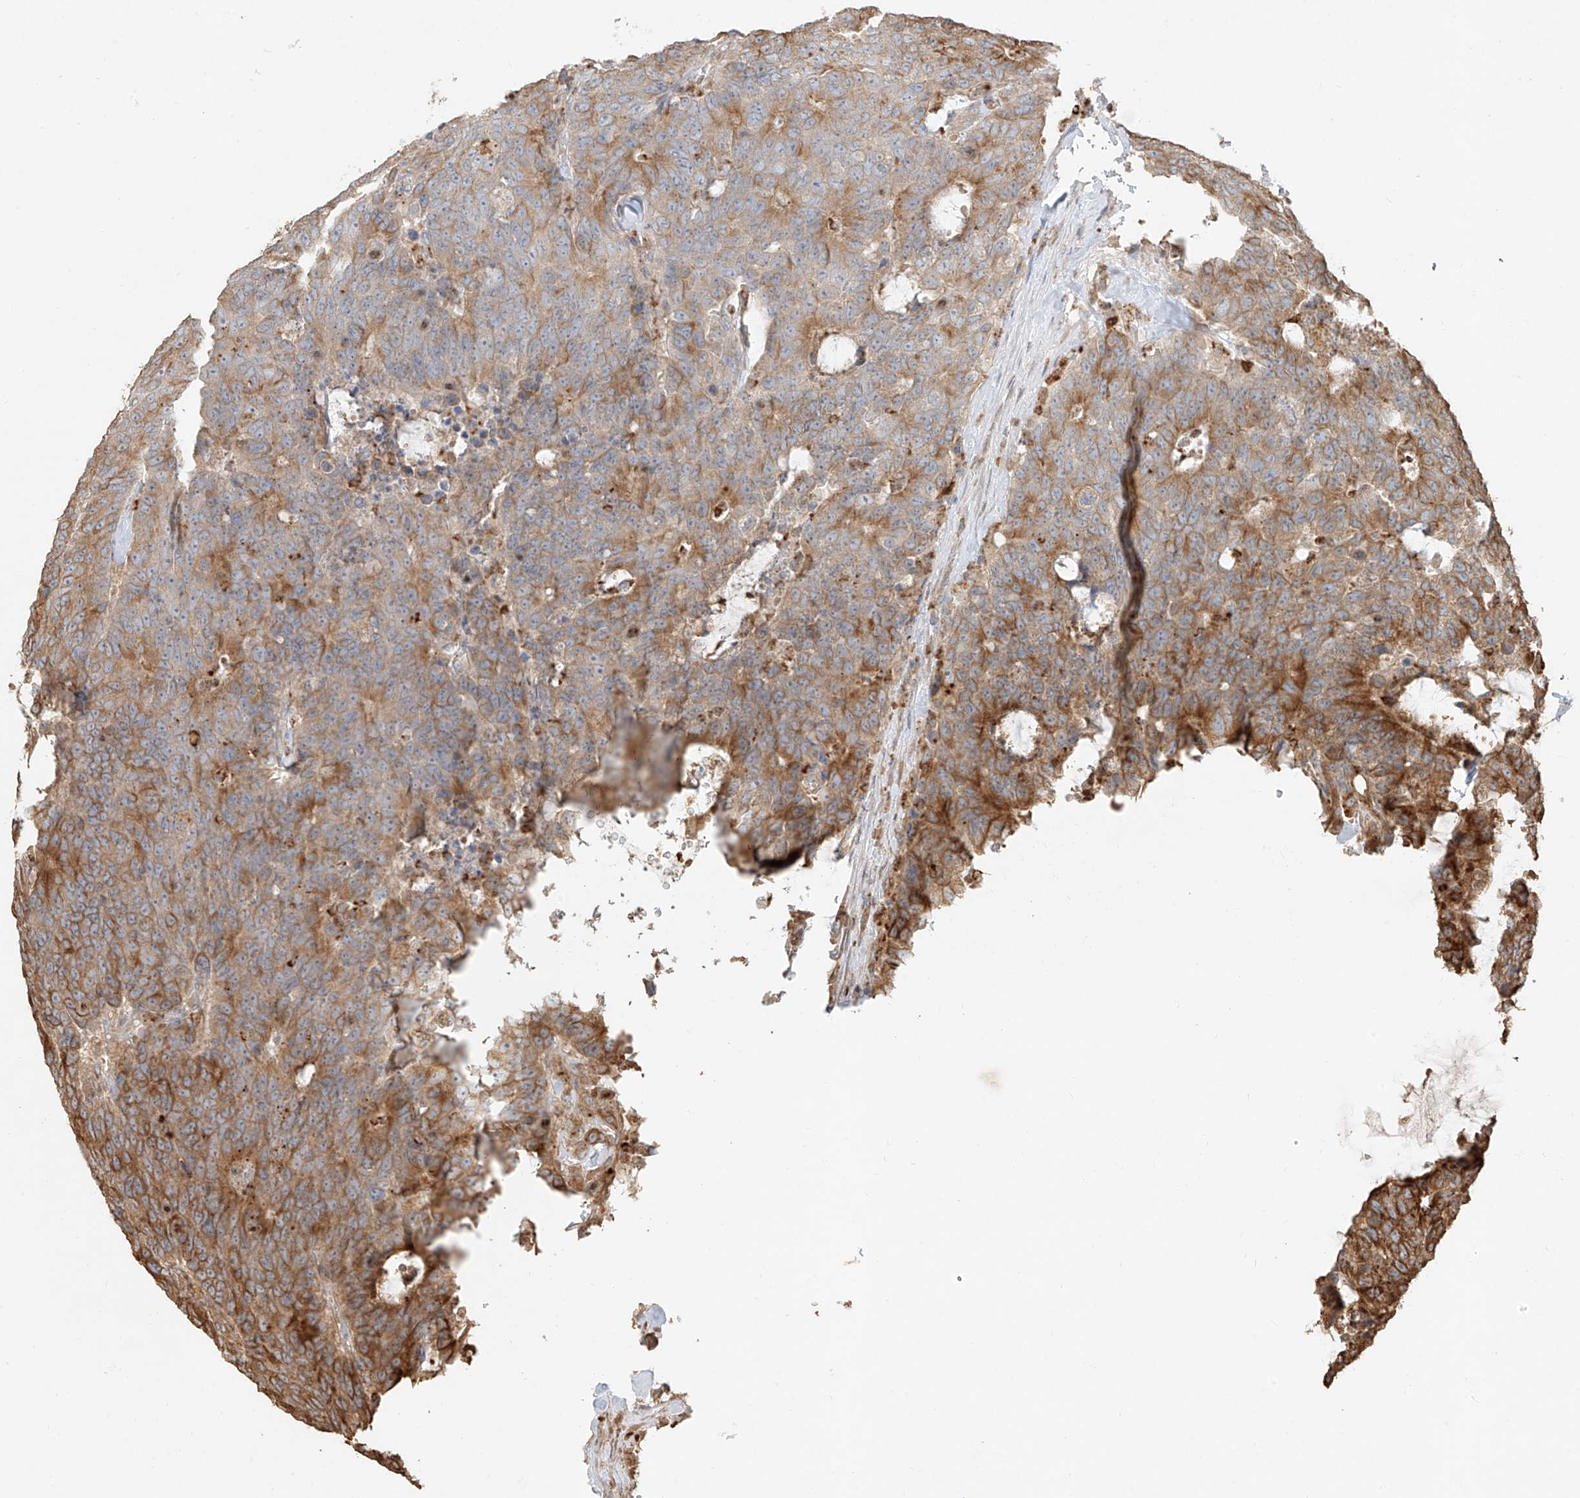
{"staining": {"intensity": "moderate", "quantity": "25%-75%", "location": "cytoplasmic/membranous"}, "tissue": "colorectal cancer", "cell_type": "Tumor cells", "image_type": "cancer", "snomed": [{"axis": "morphology", "description": "Adenocarcinoma, NOS"}, {"axis": "topography", "description": "Colon"}], "caption": "The image displays a brown stain indicating the presence of a protein in the cytoplasmic/membranous of tumor cells in adenocarcinoma (colorectal).", "gene": "EFNB1", "patient": {"sex": "female", "age": 86}}